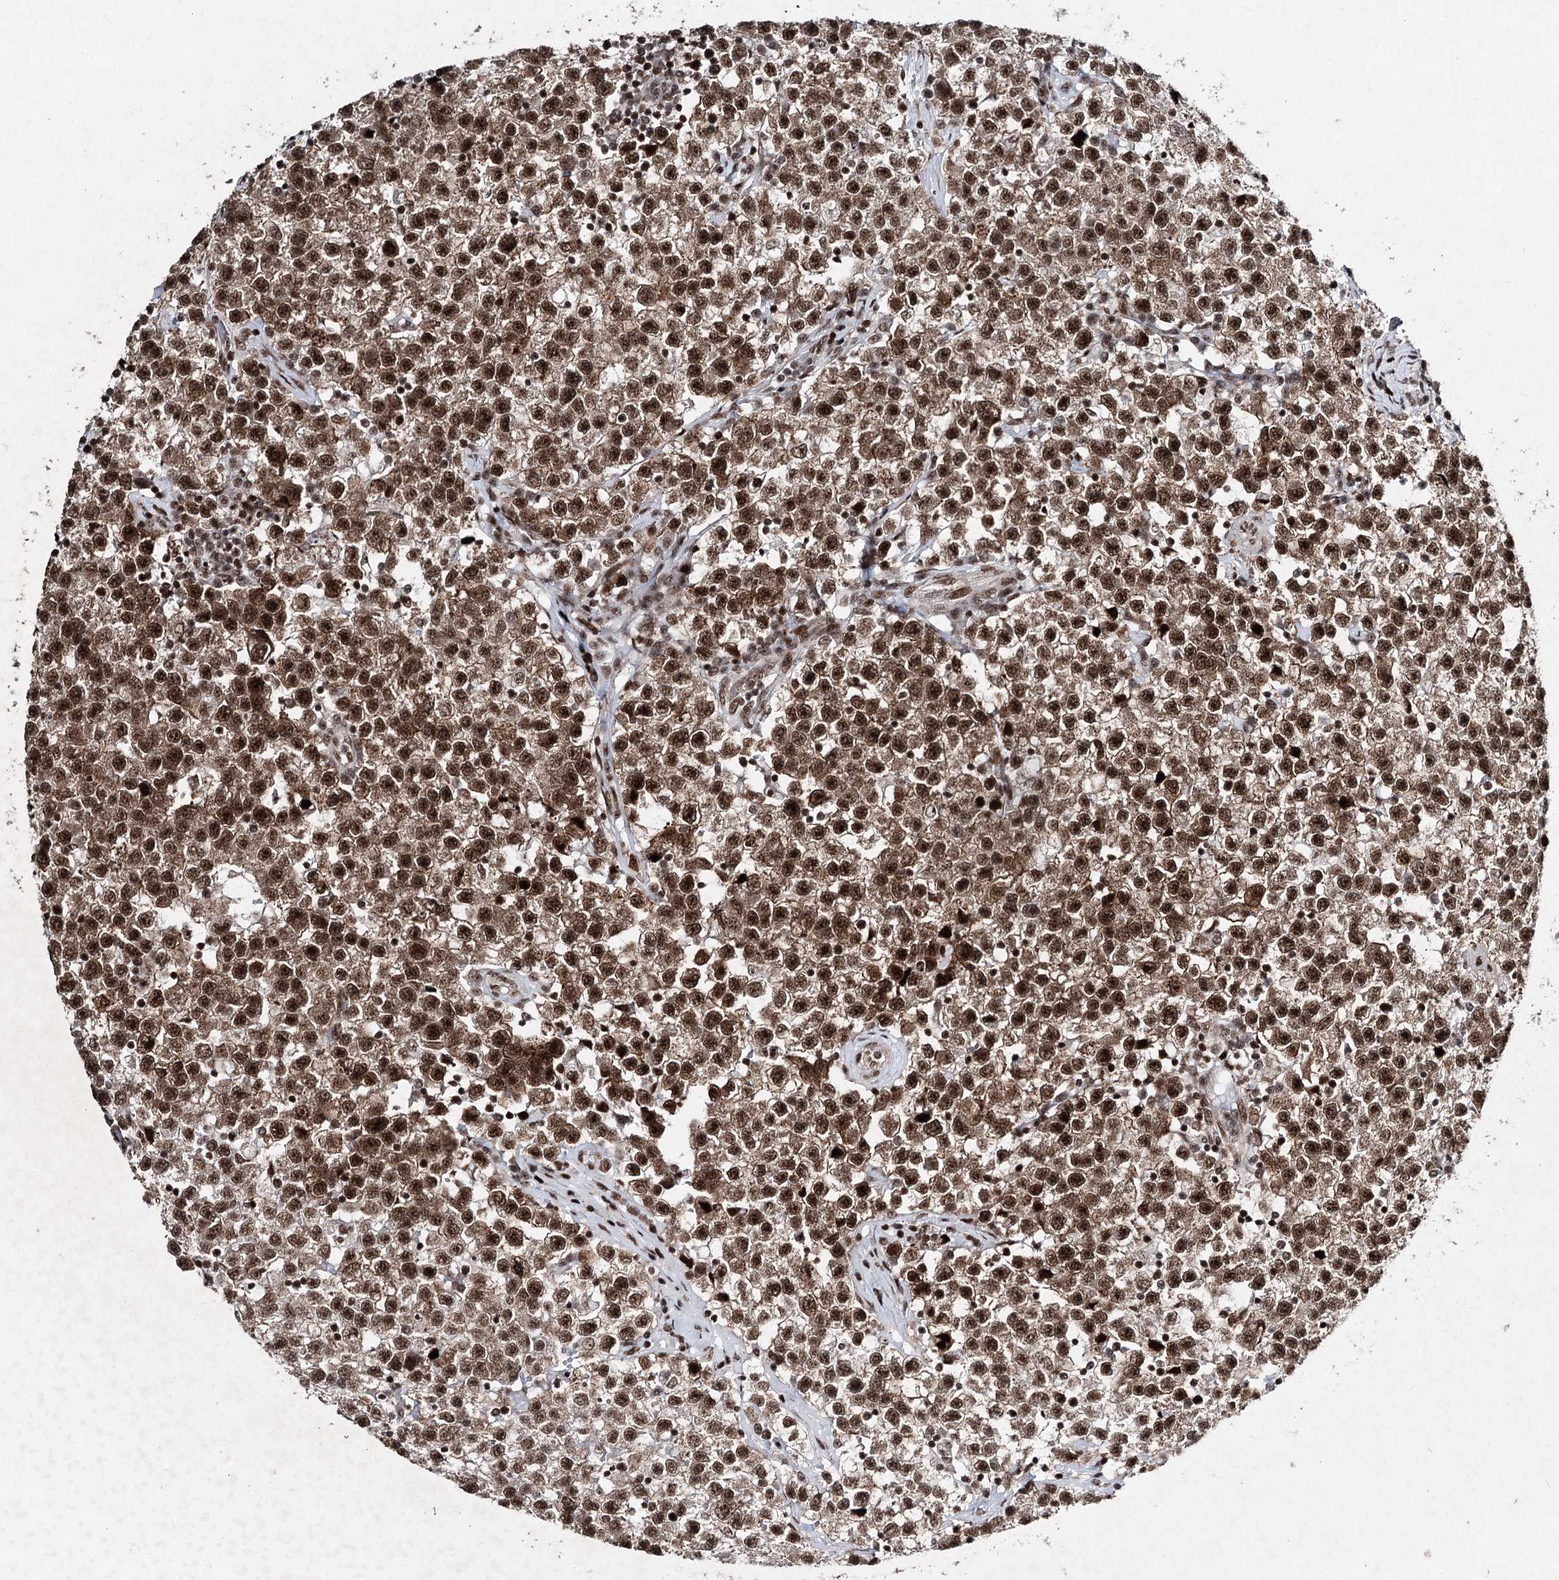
{"staining": {"intensity": "strong", "quantity": ">75%", "location": "nuclear"}, "tissue": "testis cancer", "cell_type": "Tumor cells", "image_type": "cancer", "snomed": [{"axis": "morphology", "description": "Seminoma, NOS"}, {"axis": "topography", "description": "Testis"}], "caption": "Immunohistochemical staining of seminoma (testis) exhibits high levels of strong nuclear positivity in about >75% of tumor cells.", "gene": "PDCD4", "patient": {"sex": "male", "age": 22}}